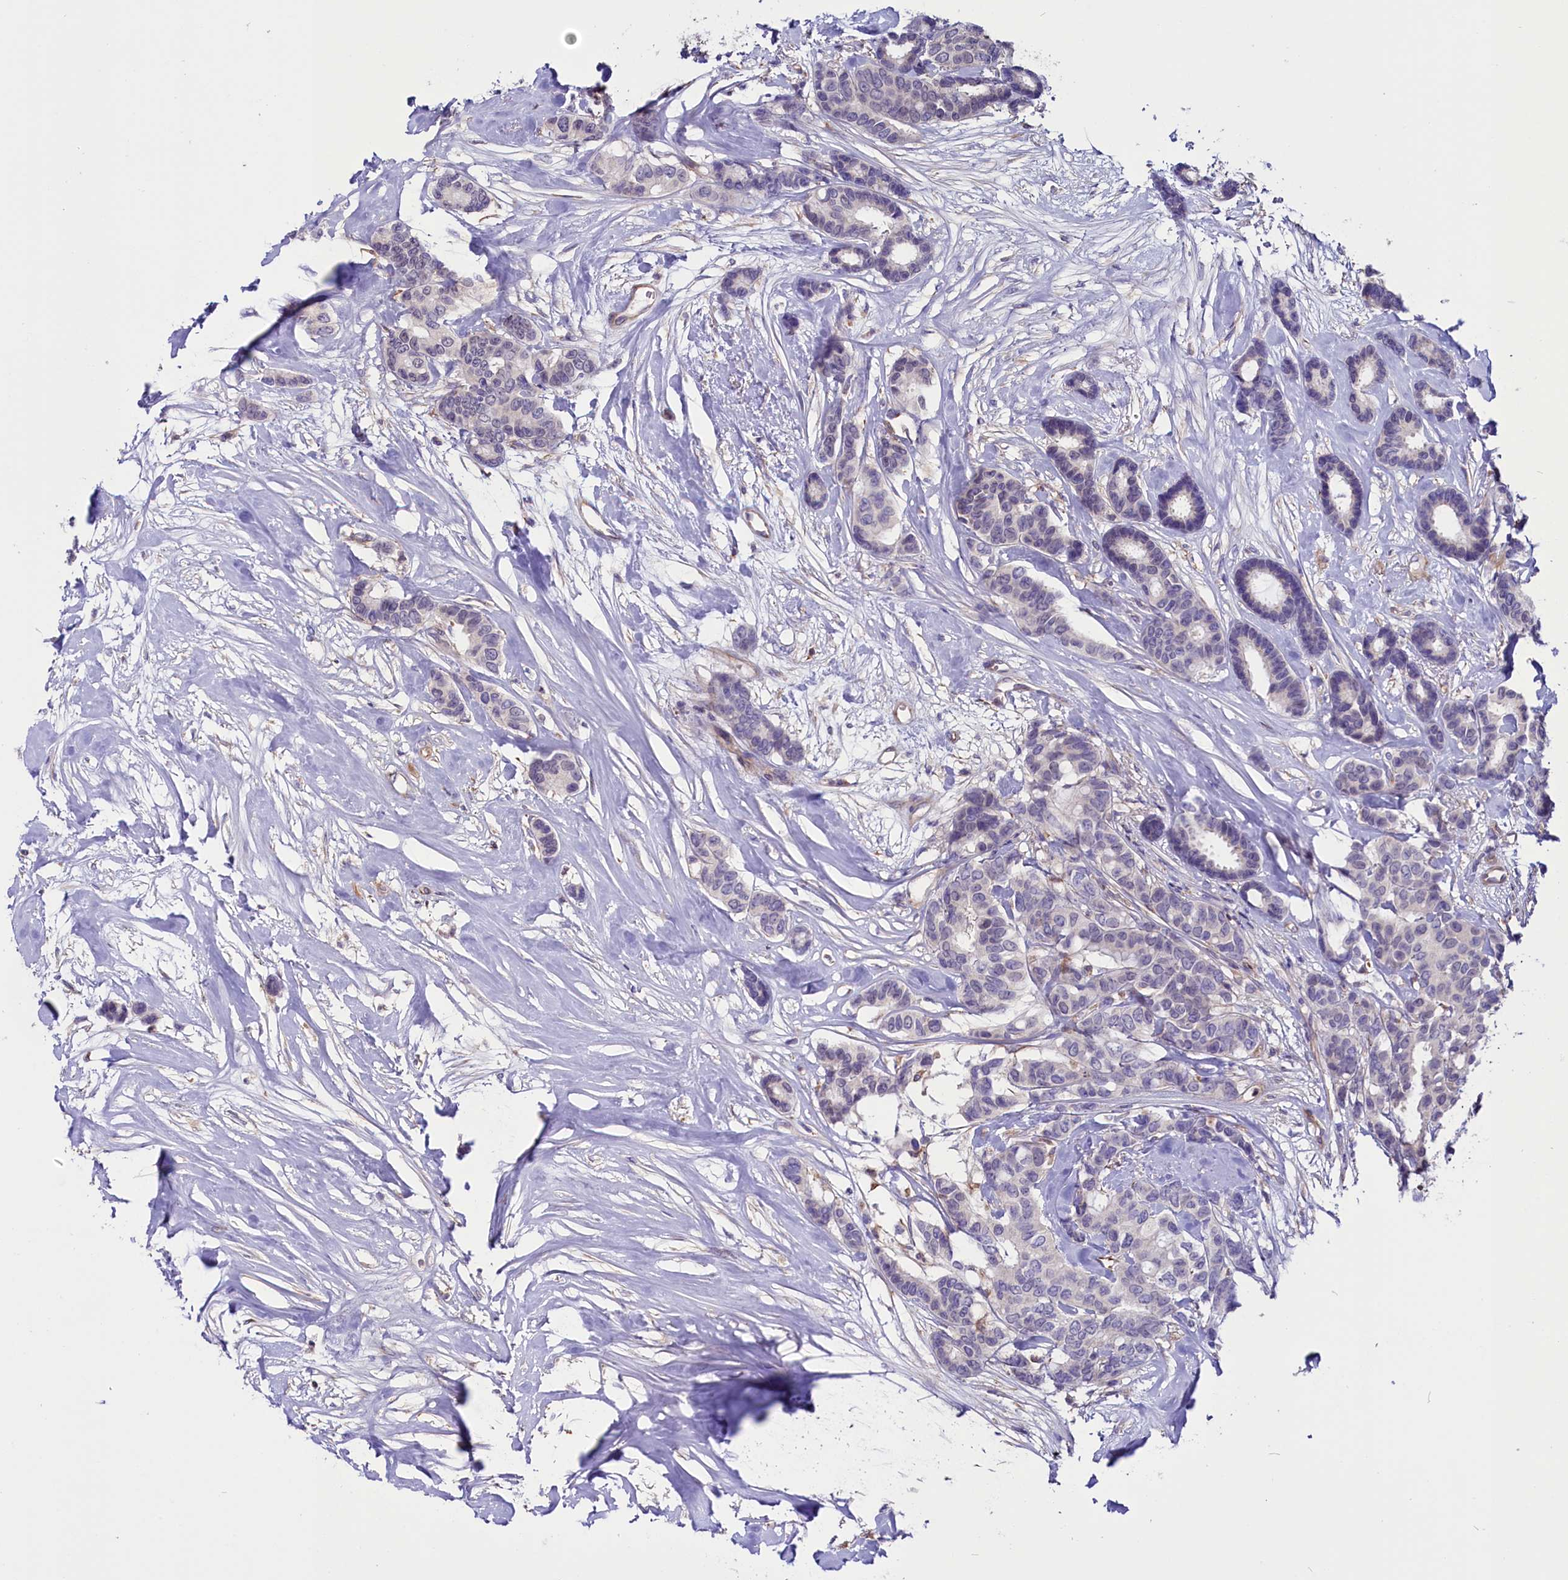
{"staining": {"intensity": "negative", "quantity": "none", "location": "none"}, "tissue": "breast cancer", "cell_type": "Tumor cells", "image_type": "cancer", "snomed": [{"axis": "morphology", "description": "Duct carcinoma"}, {"axis": "topography", "description": "Breast"}], "caption": "Tumor cells show no significant protein expression in intraductal carcinoma (breast). (Brightfield microscopy of DAB immunohistochemistry (IHC) at high magnification).", "gene": "PDILT", "patient": {"sex": "female", "age": 87}}